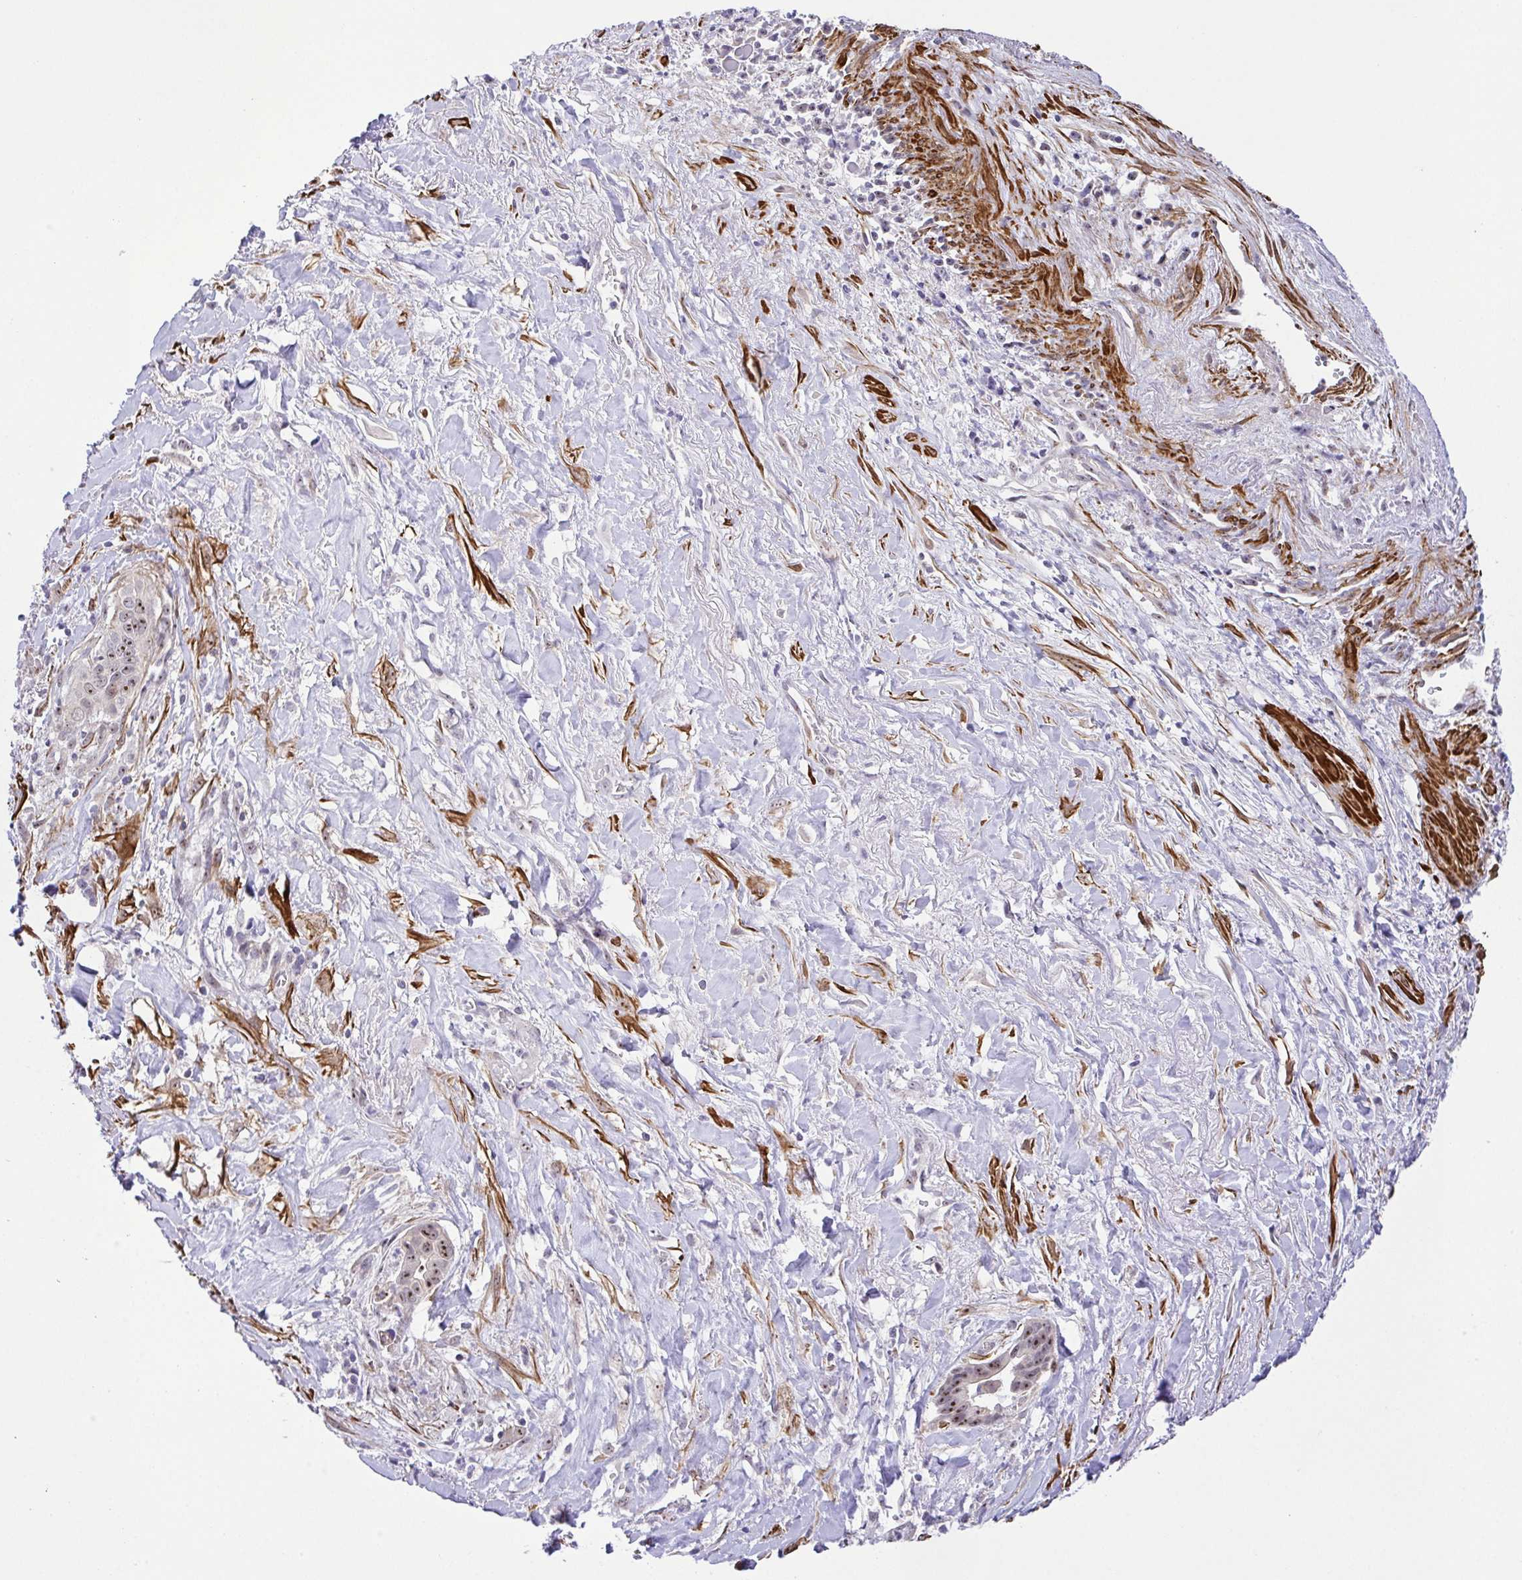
{"staining": {"intensity": "moderate", "quantity": "25%-75%", "location": "nuclear"}, "tissue": "liver cancer", "cell_type": "Tumor cells", "image_type": "cancer", "snomed": [{"axis": "morphology", "description": "Cholangiocarcinoma"}, {"axis": "topography", "description": "Liver"}], "caption": "Moderate nuclear protein staining is identified in about 25%-75% of tumor cells in liver cholangiocarcinoma.", "gene": "RSL24D1", "patient": {"sex": "female", "age": 79}}